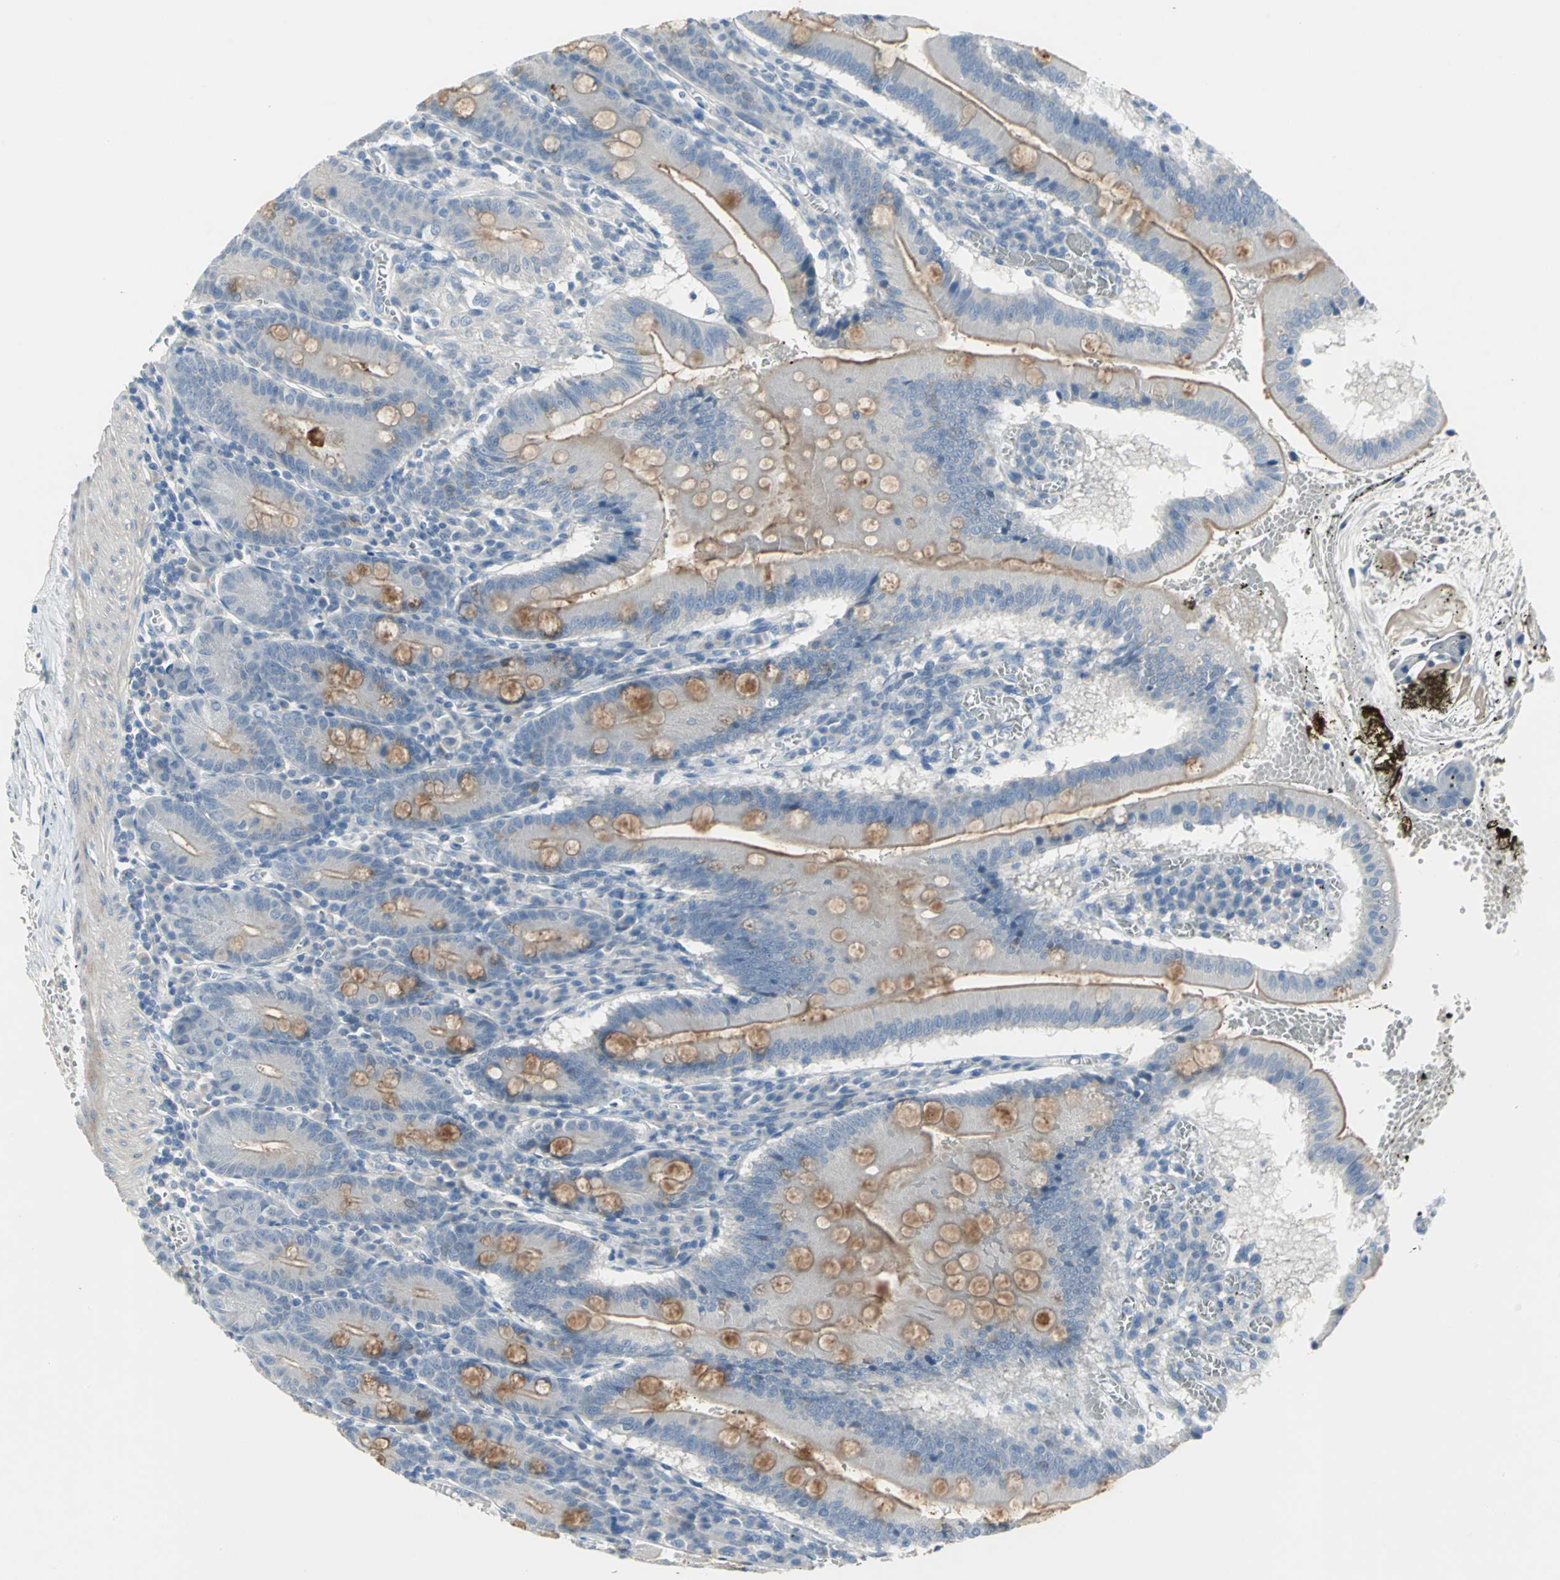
{"staining": {"intensity": "moderate", "quantity": "25%-75%", "location": "cytoplasmic/membranous"}, "tissue": "small intestine", "cell_type": "Glandular cells", "image_type": "normal", "snomed": [{"axis": "morphology", "description": "Normal tissue, NOS"}, {"axis": "topography", "description": "Small intestine"}], "caption": "The immunohistochemical stain labels moderate cytoplasmic/membranous expression in glandular cells of normal small intestine. The staining was performed using DAB, with brown indicating positive protein expression. Nuclei are stained blue with hematoxylin.", "gene": "PTGDS", "patient": {"sex": "male", "age": 71}}